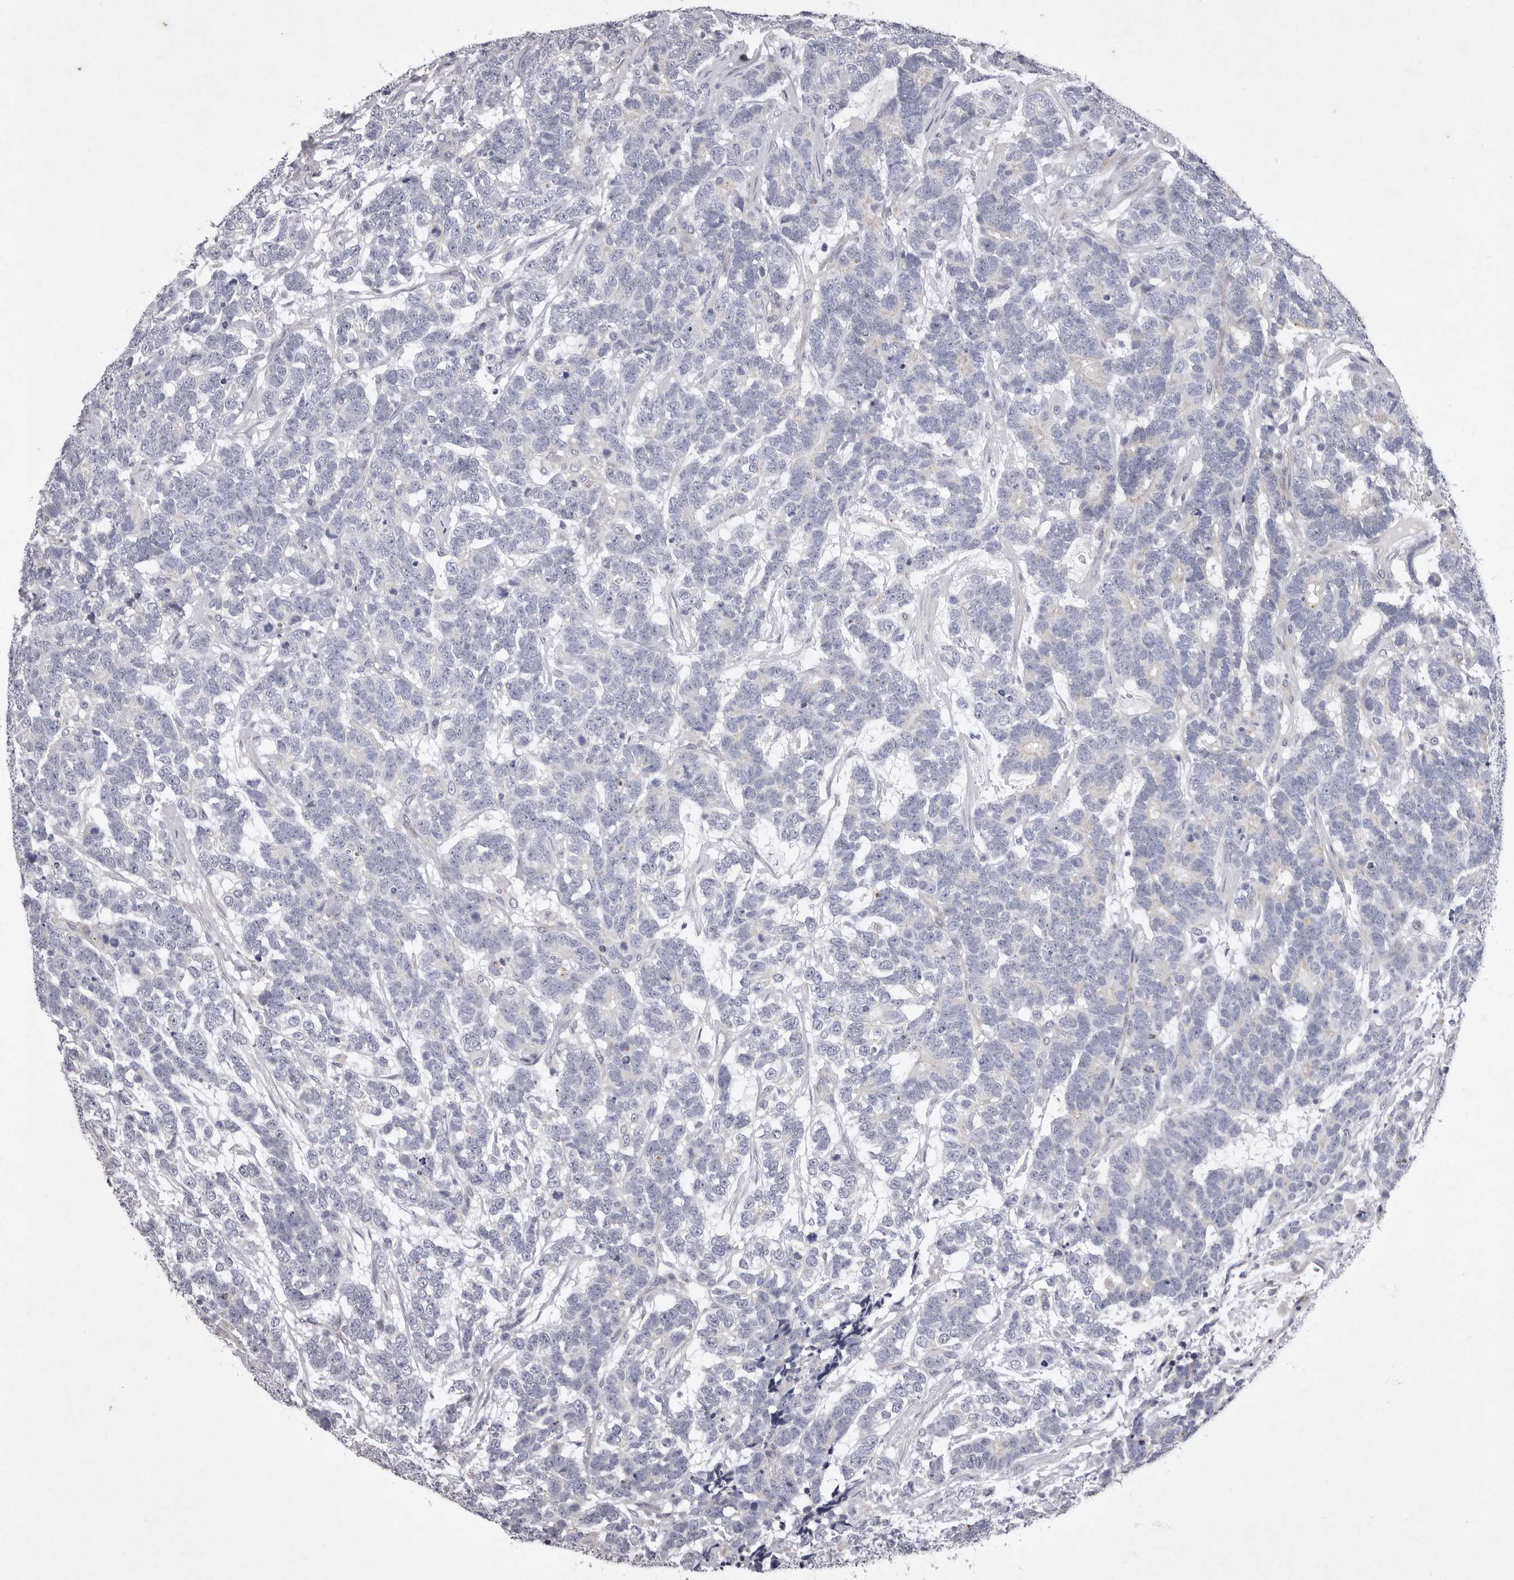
{"staining": {"intensity": "negative", "quantity": "none", "location": "none"}, "tissue": "testis cancer", "cell_type": "Tumor cells", "image_type": "cancer", "snomed": [{"axis": "morphology", "description": "Carcinoma, Embryonal, NOS"}, {"axis": "topography", "description": "Testis"}], "caption": "Immunohistochemical staining of testis cancer (embryonal carcinoma) shows no significant staining in tumor cells. (DAB (3,3'-diaminobenzidine) immunohistochemistry (IHC), high magnification).", "gene": "NKAIN4", "patient": {"sex": "male", "age": 26}}